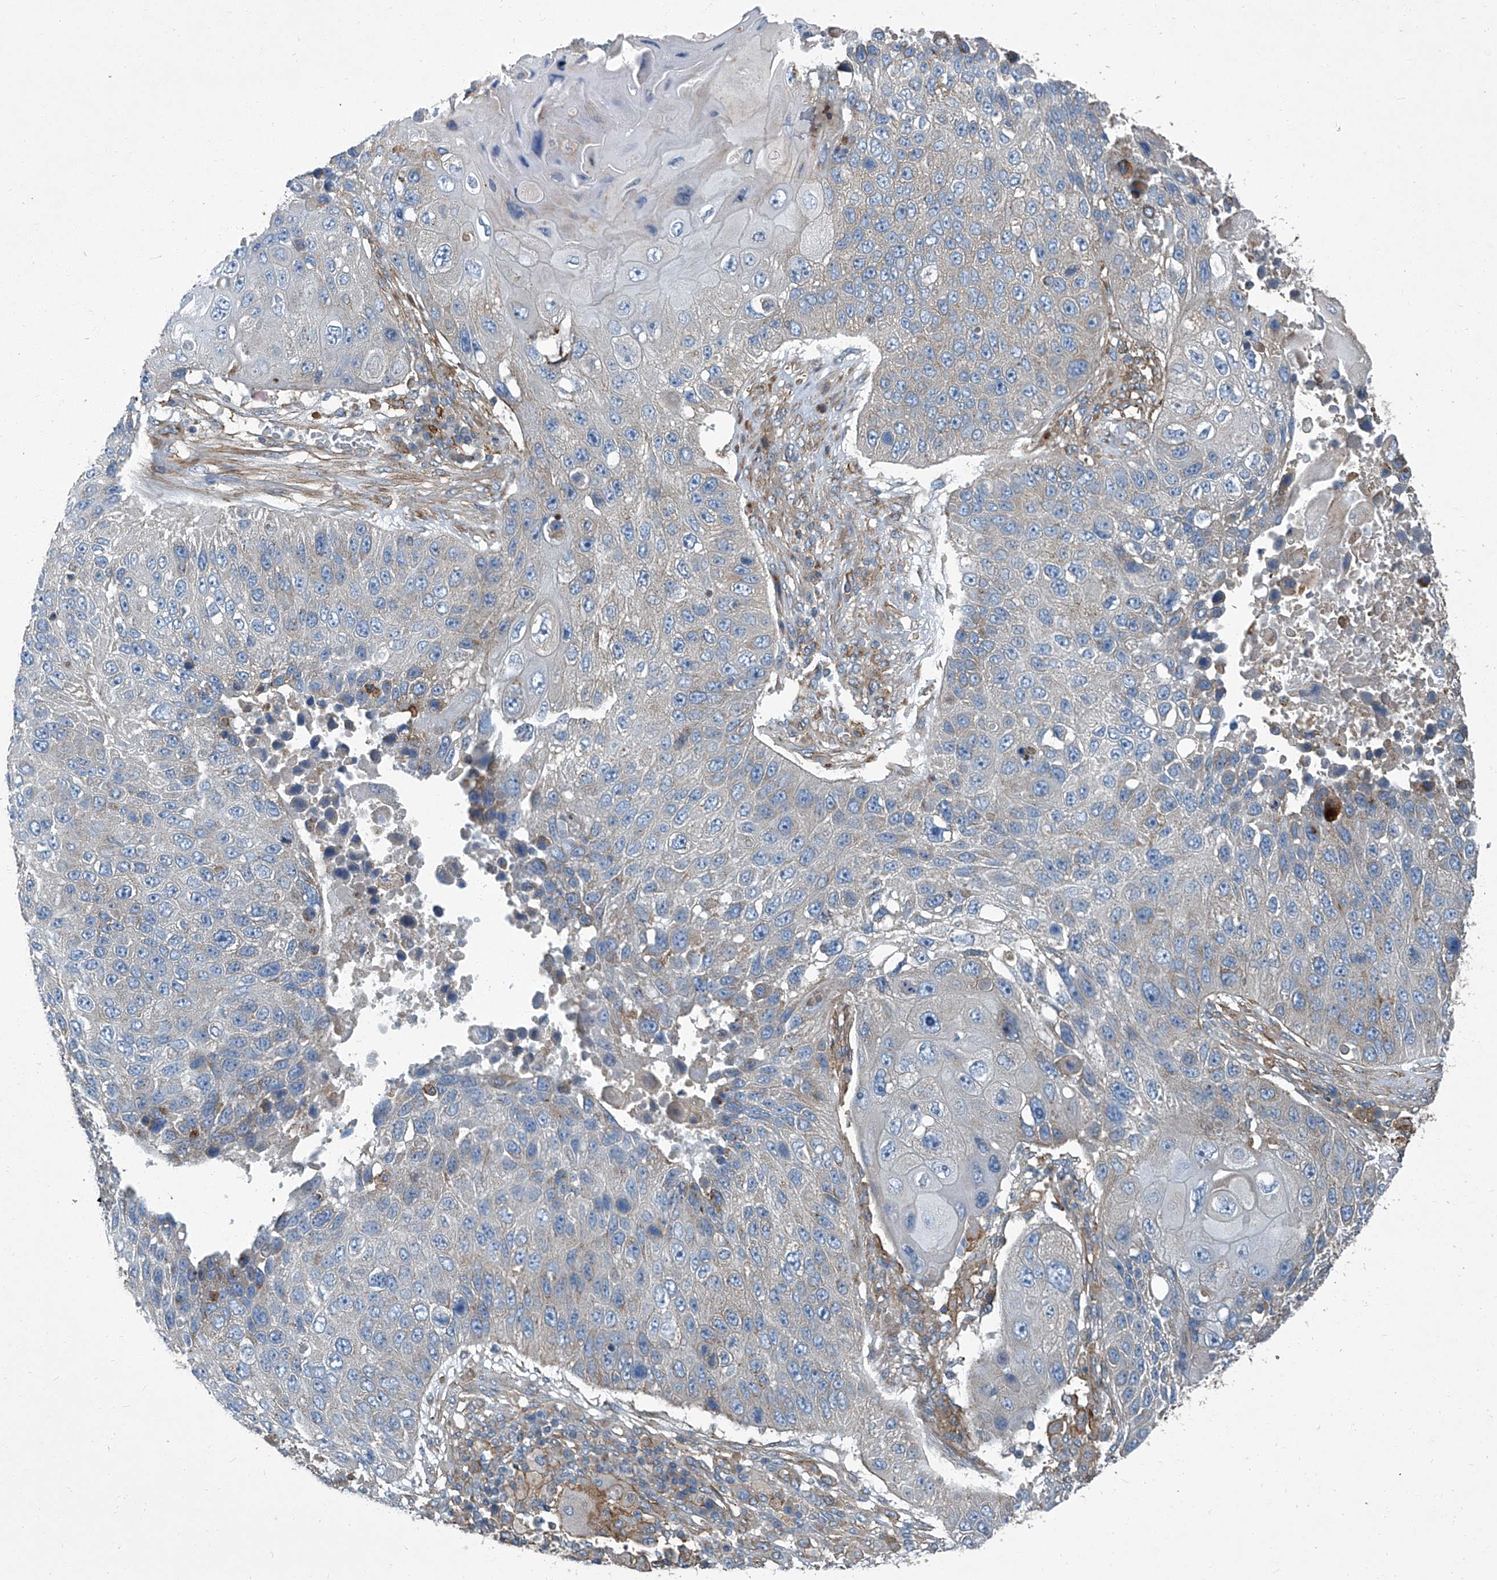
{"staining": {"intensity": "weak", "quantity": "<25%", "location": "cytoplasmic/membranous"}, "tissue": "lung cancer", "cell_type": "Tumor cells", "image_type": "cancer", "snomed": [{"axis": "morphology", "description": "Squamous cell carcinoma, NOS"}, {"axis": "topography", "description": "Lung"}], "caption": "An immunohistochemistry (IHC) image of lung cancer is shown. There is no staining in tumor cells of lung cancer.", "gene": "PIGH", "patient": {"sex": "male", "age": 61}}